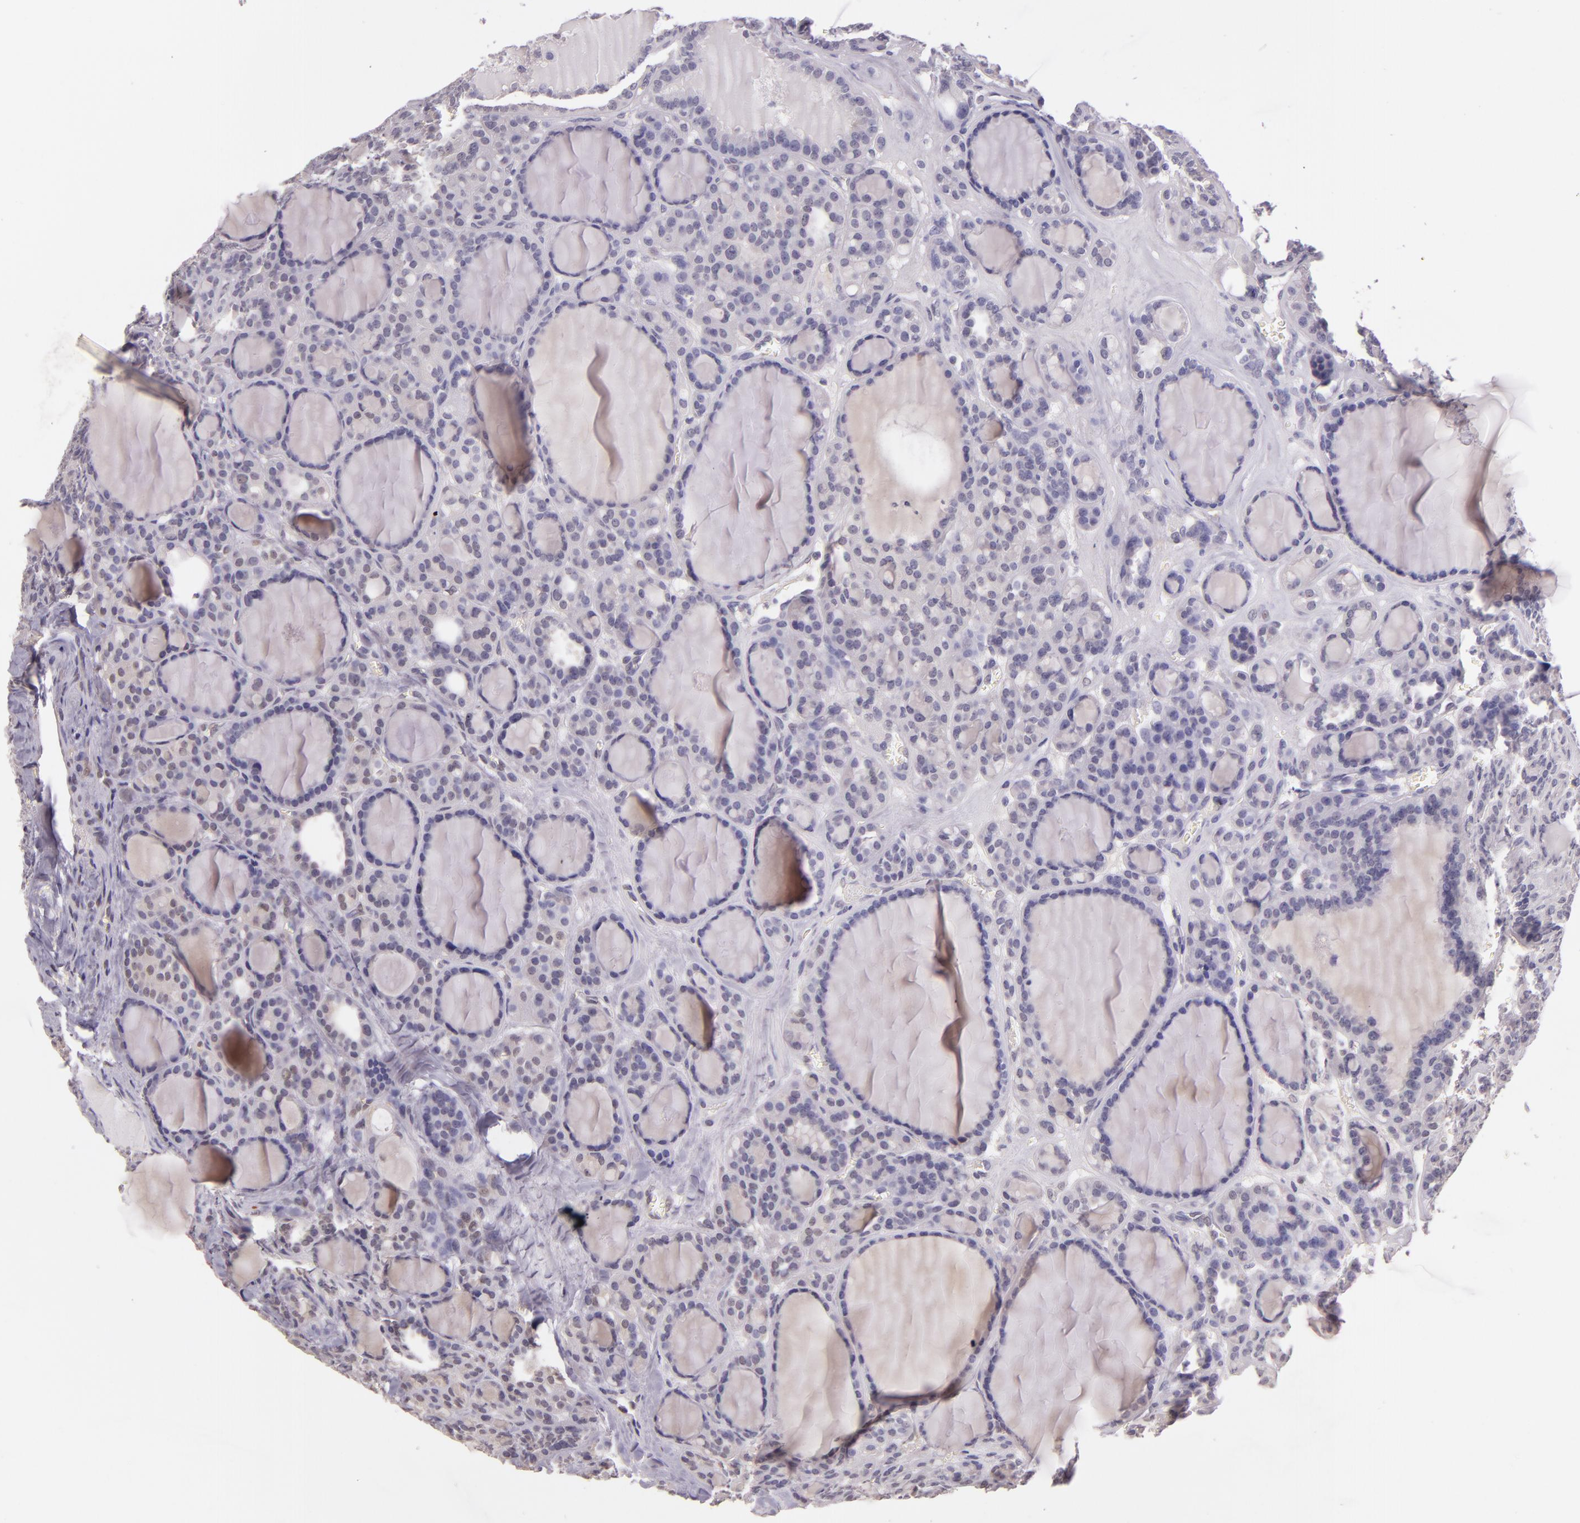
{"staining": {"intensity": "weak", "quantity": "<25%", "location": "nuclear"}, "tissue": "thyroid cancer", "cell_type": "Tumor cells", "image_type": "cancer", "snomed": [{"axis": "morphology", "description": "Follicular adenoma carcinoma, NOS"}, {"axis": "topography", "description": "Thyroid gland"}], "caption": "IHC of thyroid cancer shows no expression in tumor cells. The staining was performed using DAB to visualize the protein expression in brown, while the nuclei were stained in blue with hematoxylin (Magnification: 20x).", "gene": "HSPA8", "patient": {"sex": "female", "age": 71}}